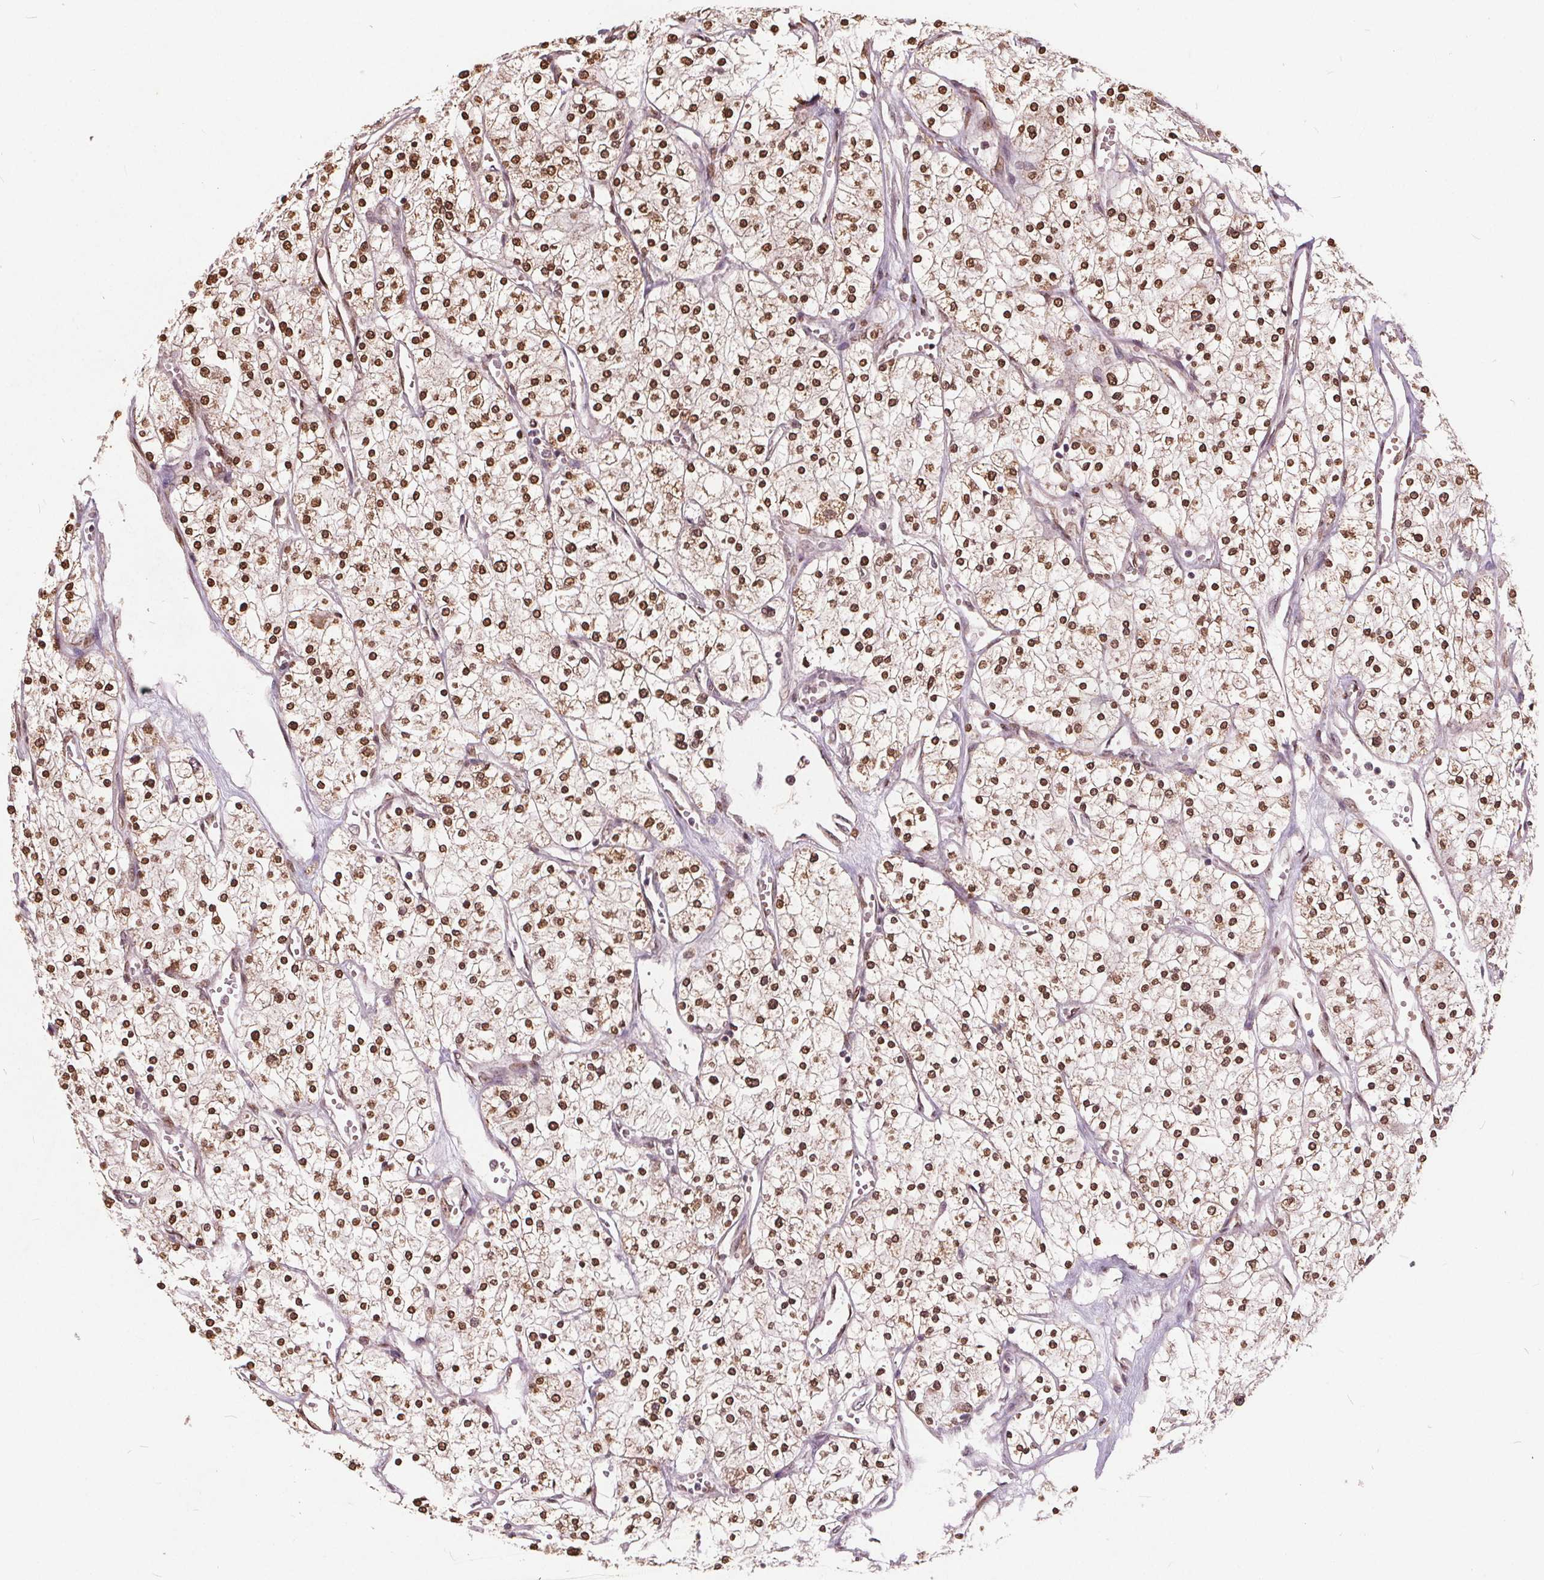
{"staining": {"intensity": "strong", "quantity": ">75%", "location": "nuclear"}, "tissue": "renal cancer", "cell_type": "Tumor cells", "image_type": "cancer", "snomed": [{"axis": "morphology", "description": "Adenocarcinoma, NOS"}, {"axis": "topography", "description": "Kidney"}], "caption": "About >75% of tumor cells in human adenocarcinoma (renal) show strong nuclear protein staining as visualized by brown immunohistochemical staining.", "gene": "HIF1AN", "patient": {"sex": "male", "age": 80}}